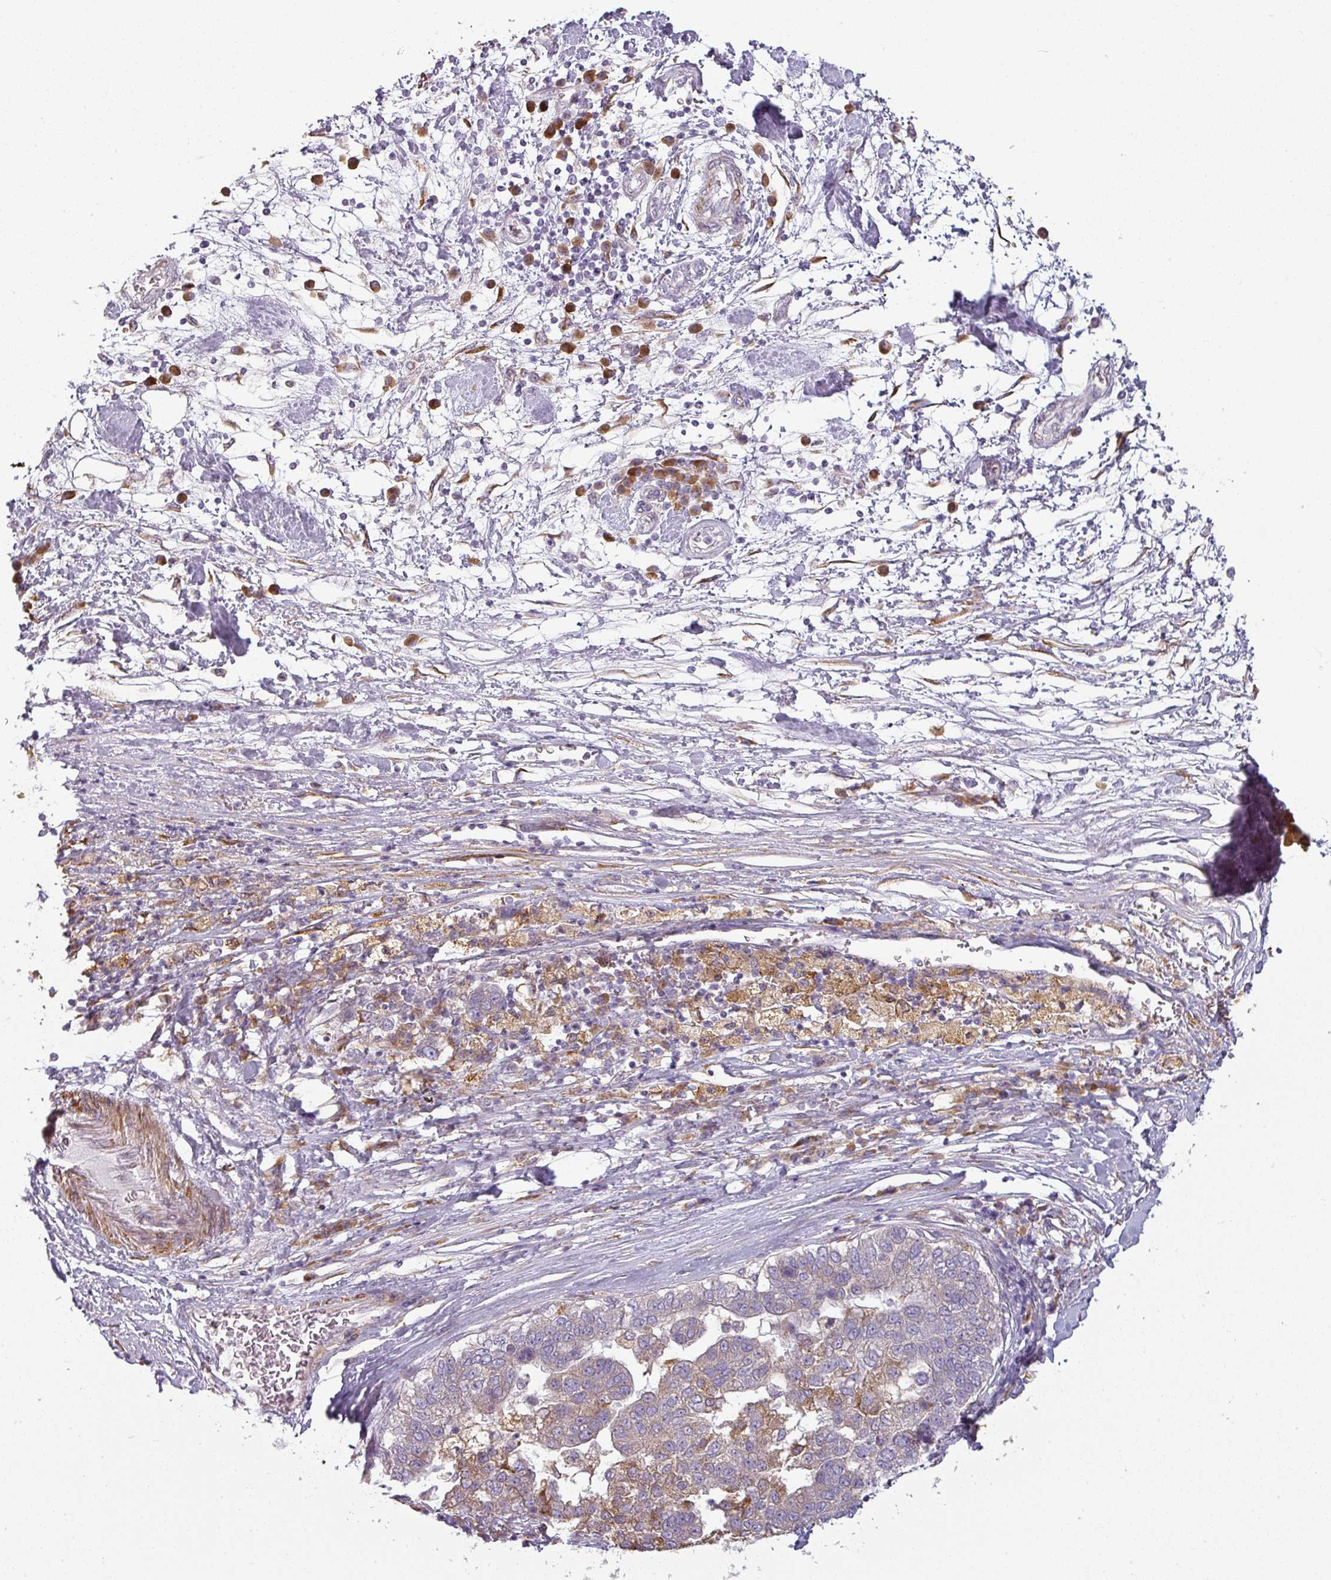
{"staining": {"intensity": "moderate", "quantity": "<25%", "location": "cytoplasmic/membranous"}, "tissue": "pancreatic cancer", "cell_type": "Tumor cells", "image_type": "cancer", "snomed": [{"axis": "morphology", "description": "Adenocarcinoma, NOS"}, {"axis": "topography", "description": "Pancreas"}], "caption": "This photomicrograph exhibits immunohistochemistry (IHC) staining of adenocarcinoma (pancreatic), with low moderate cytoplasmic/membranous staining in approximately <25% of tumor cells.", "gene": "CCDC144A", "patient": {"sex": "female", "age": 61}}